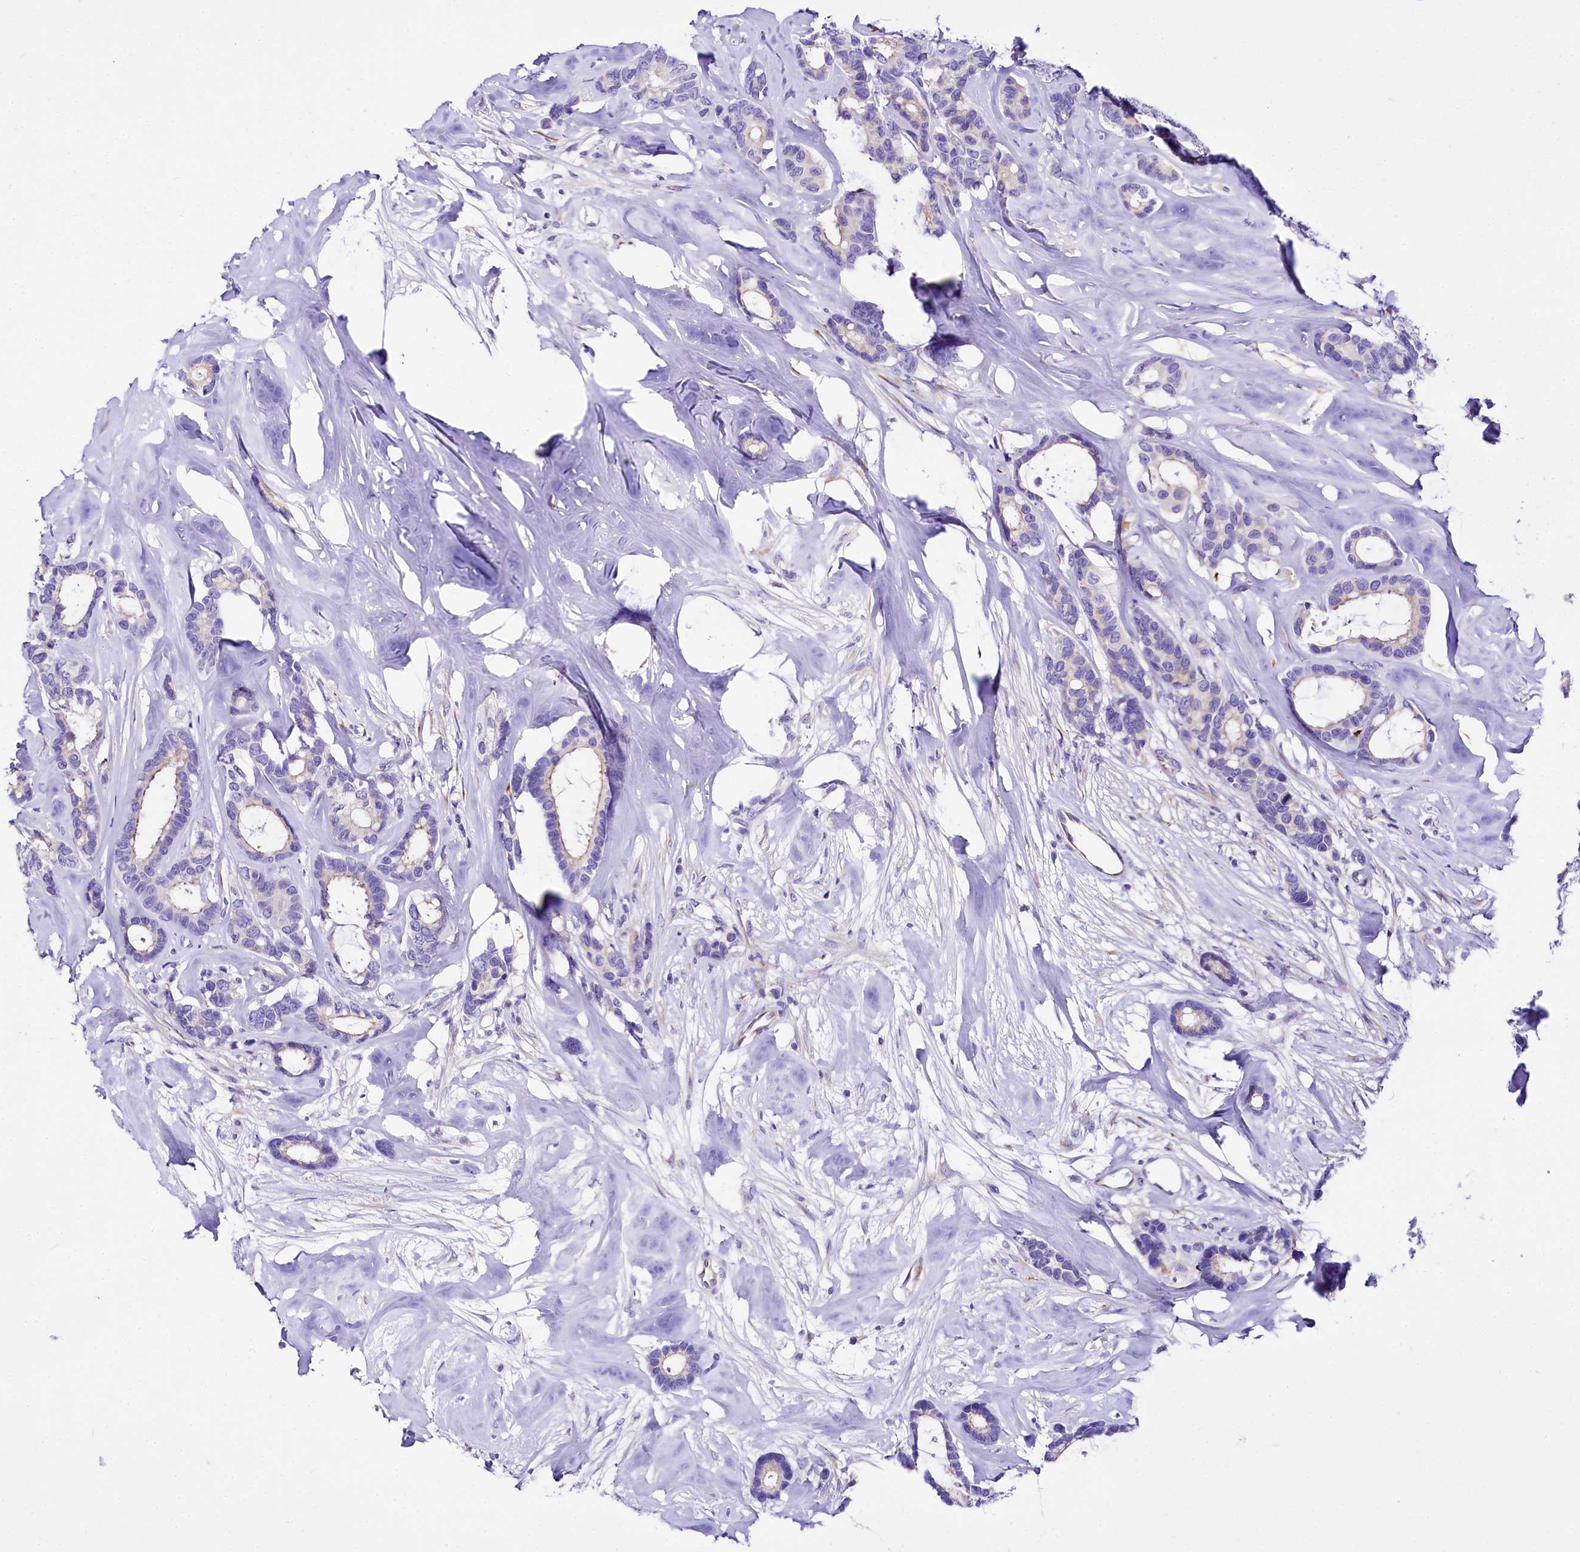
{"staining": {"intensity": "negative", "quantity": "none", "location": "none"}, "tissue": "breast cancer", "cell_type": "Tumor cells", "image_type": "cancer", "snomed": [{"axis": "morphology", "description": "Duct carcinoma"}, {"axis": "topography", "description": "Breast"}], "caption": "Image shows no protein staining in tumor cells of breast cancer tissue.", "gene": "A2ML1", "patient": {"sex": "female", "age": 87}}